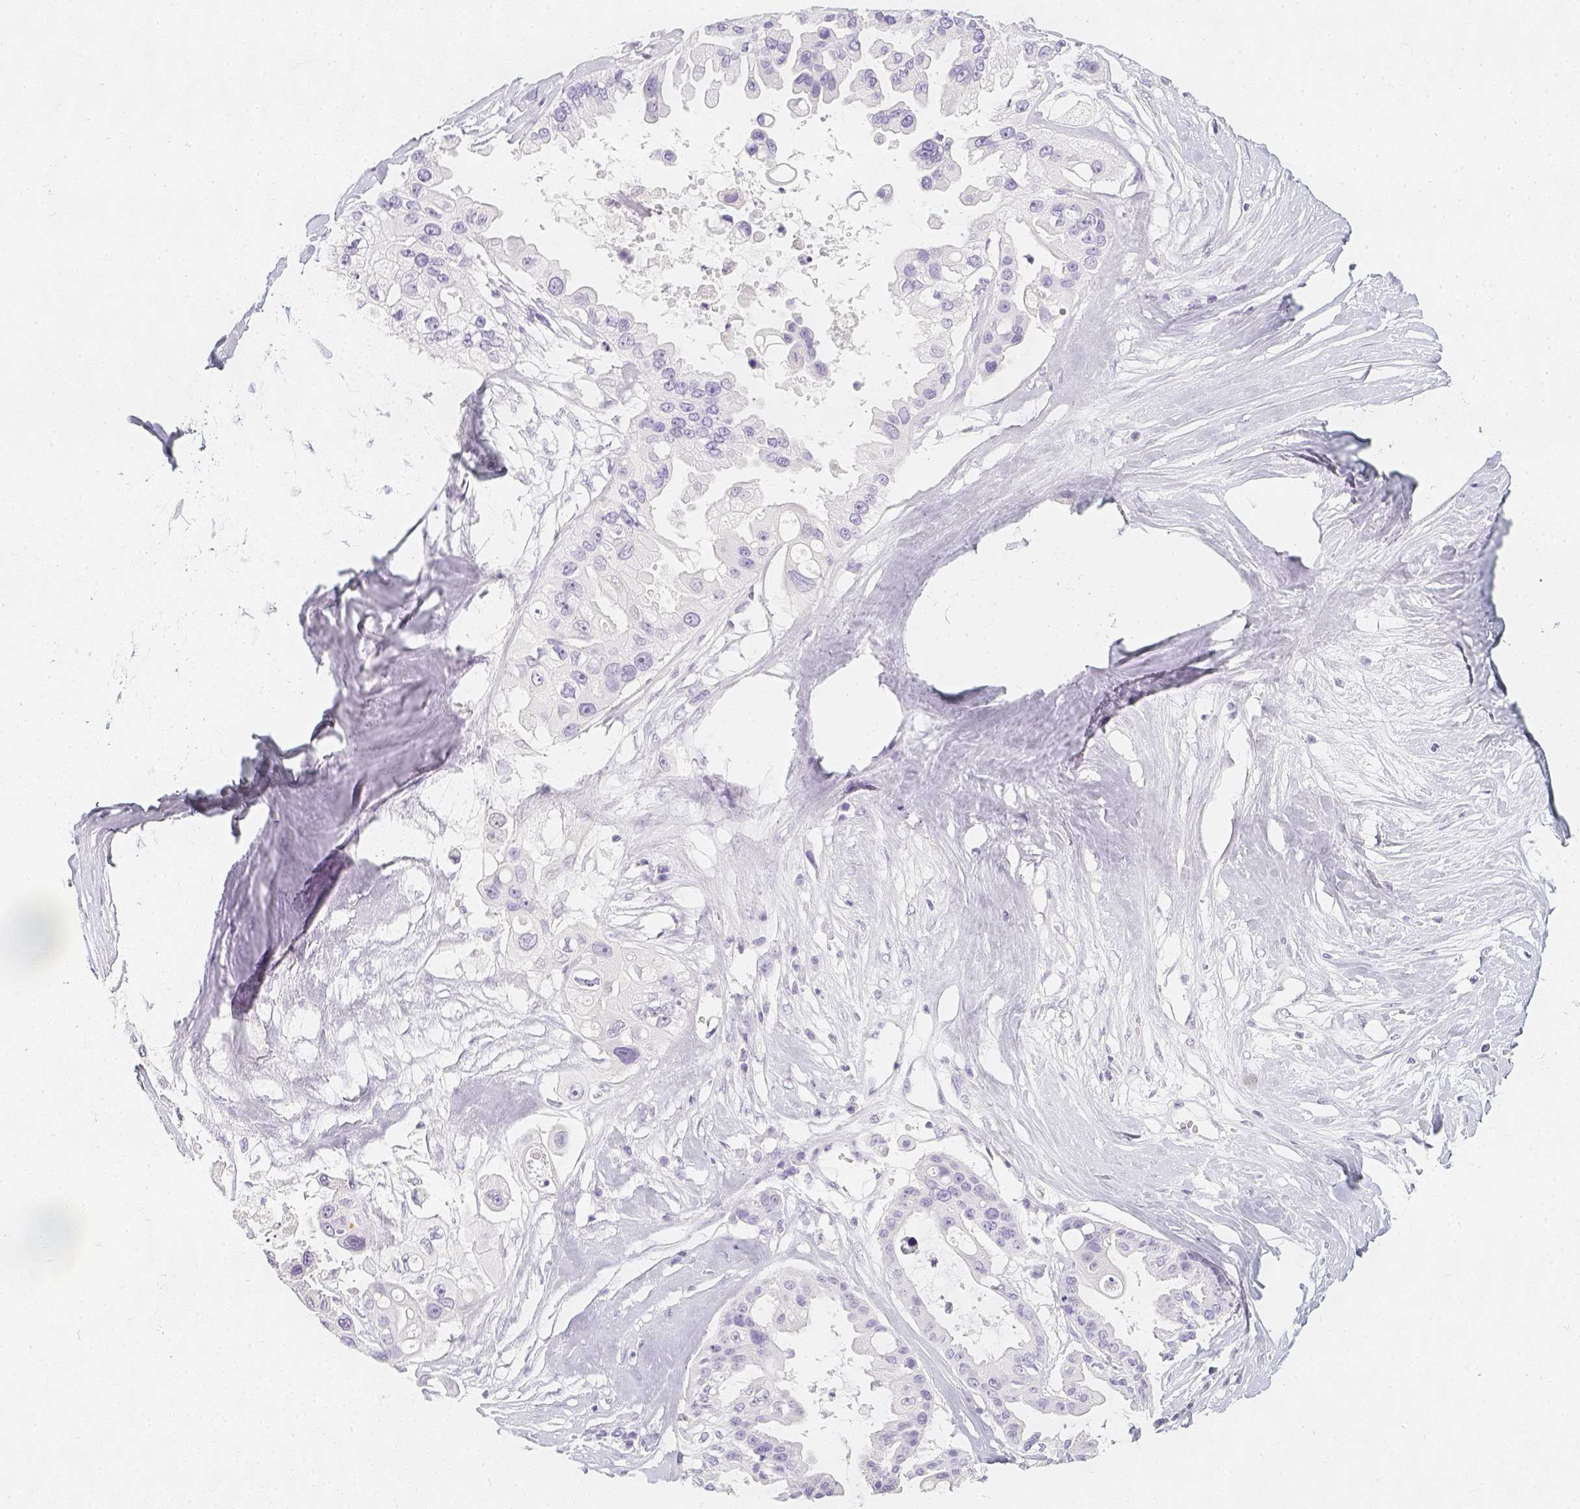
{"staining": {"intensity": "negative", "quantity": "none", "location": "none"}, "tissue": "ovarian cancer", "cell_type": "Tumor cells", "image_type": "cancer", "snomed": [{"axis": "morphology", "description": "Cystadenocarcinoma, serous, NOS"}, {"axis": "topography", "description": "Ovary"}], "caption": "This is an immunohistochemistry (IHC) micrograph of ovarian serous cystadenocarcinoma. There is no expression in tumor cells.", "gene": "SLC18A1", "patient": {"sex": "female", "age": 56}}